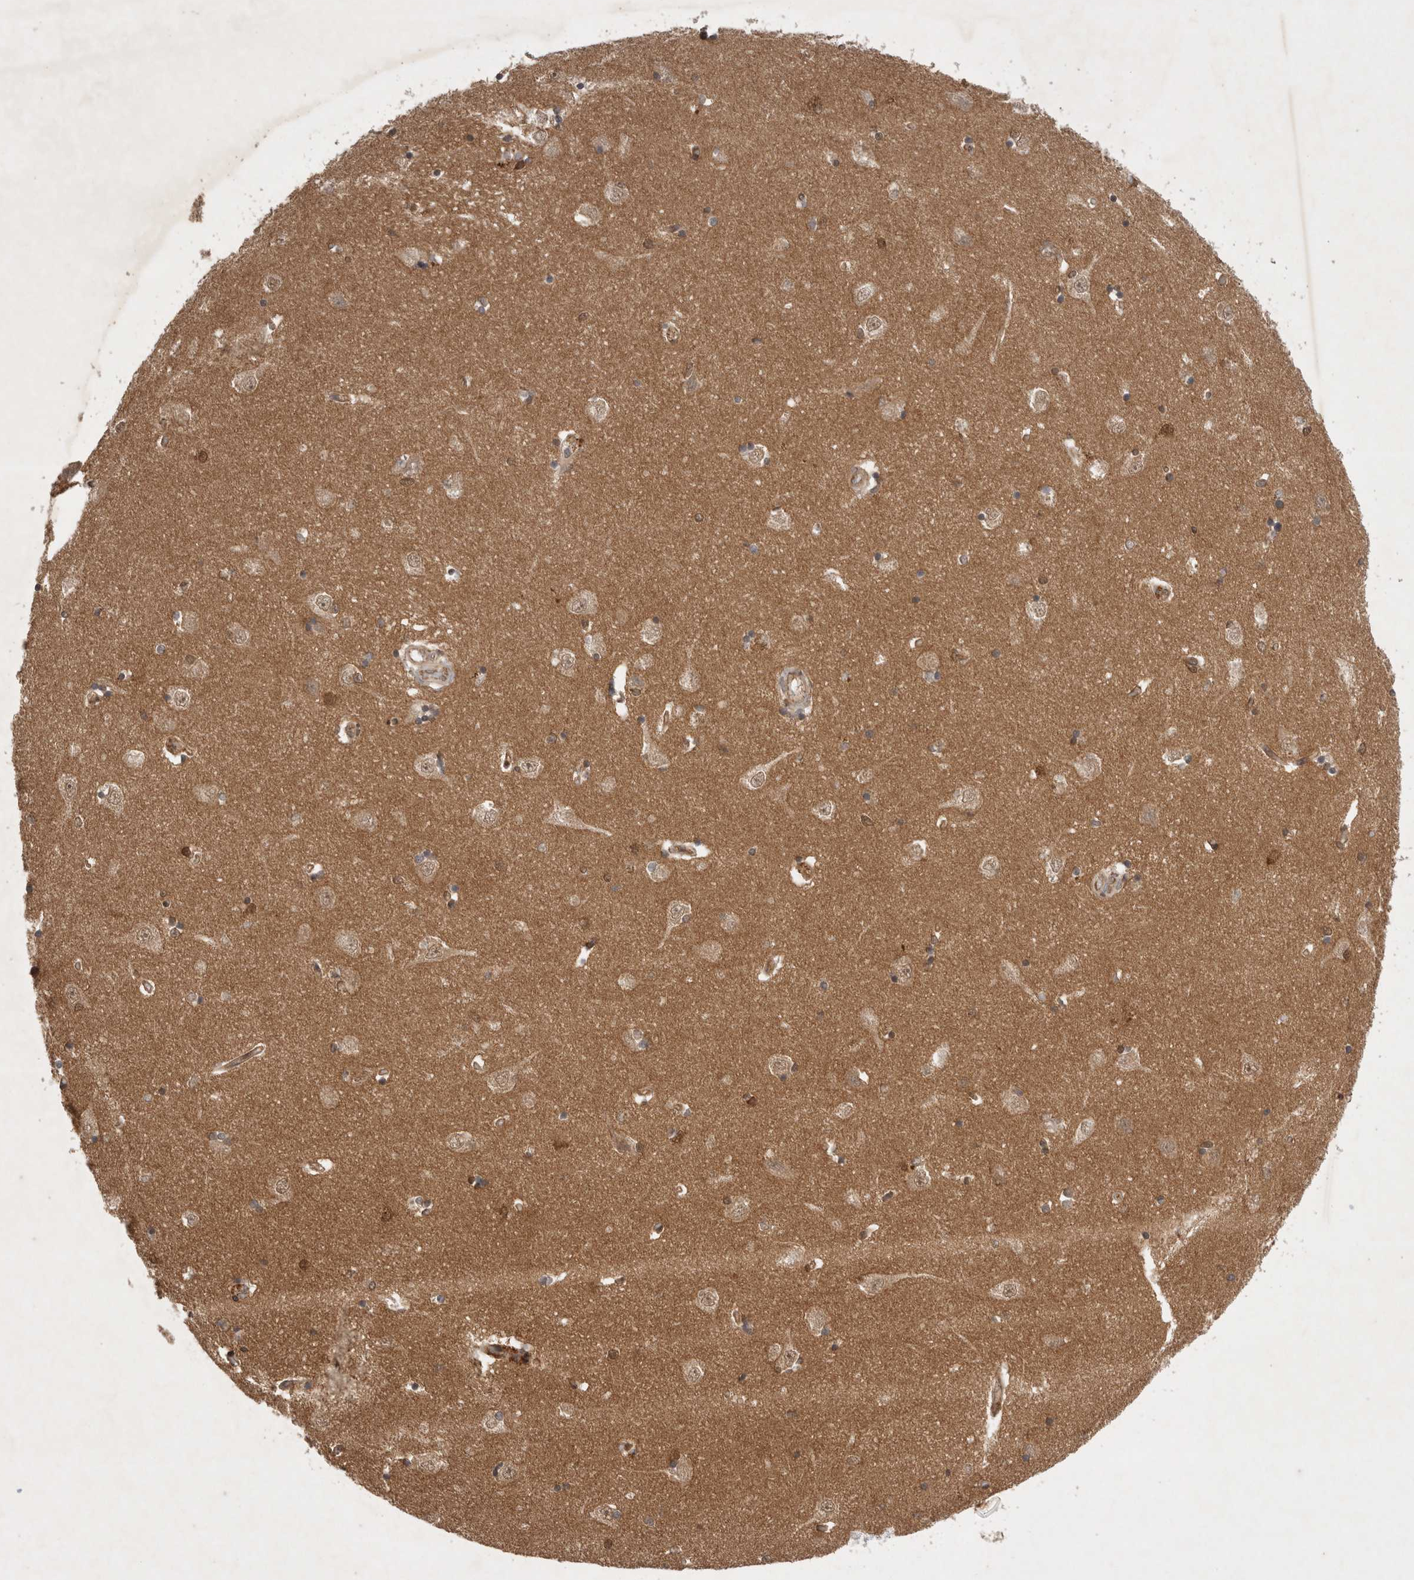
{"staining": {"intensity": "moderate", "quantity": "<25%", "location": "cytoplasmic/membranous,nuclear"}, "tissue": "hippocampus", "cell_type": "Glial cells", "image_type": "normal", "snomed": [{"axis": "morphology", "description": "Normal tissue, NOS"}, {"axis": "topography", "description": "Hippocampus"}], "caption": "Protein staining of unremarkable hippocampus demonstrates moderate cytoplasmic/membranous,nuclear staining in approximately <25% of glial cells.", "gene": "WIPF2", "patient": {"sex": "male", "age": 45}}